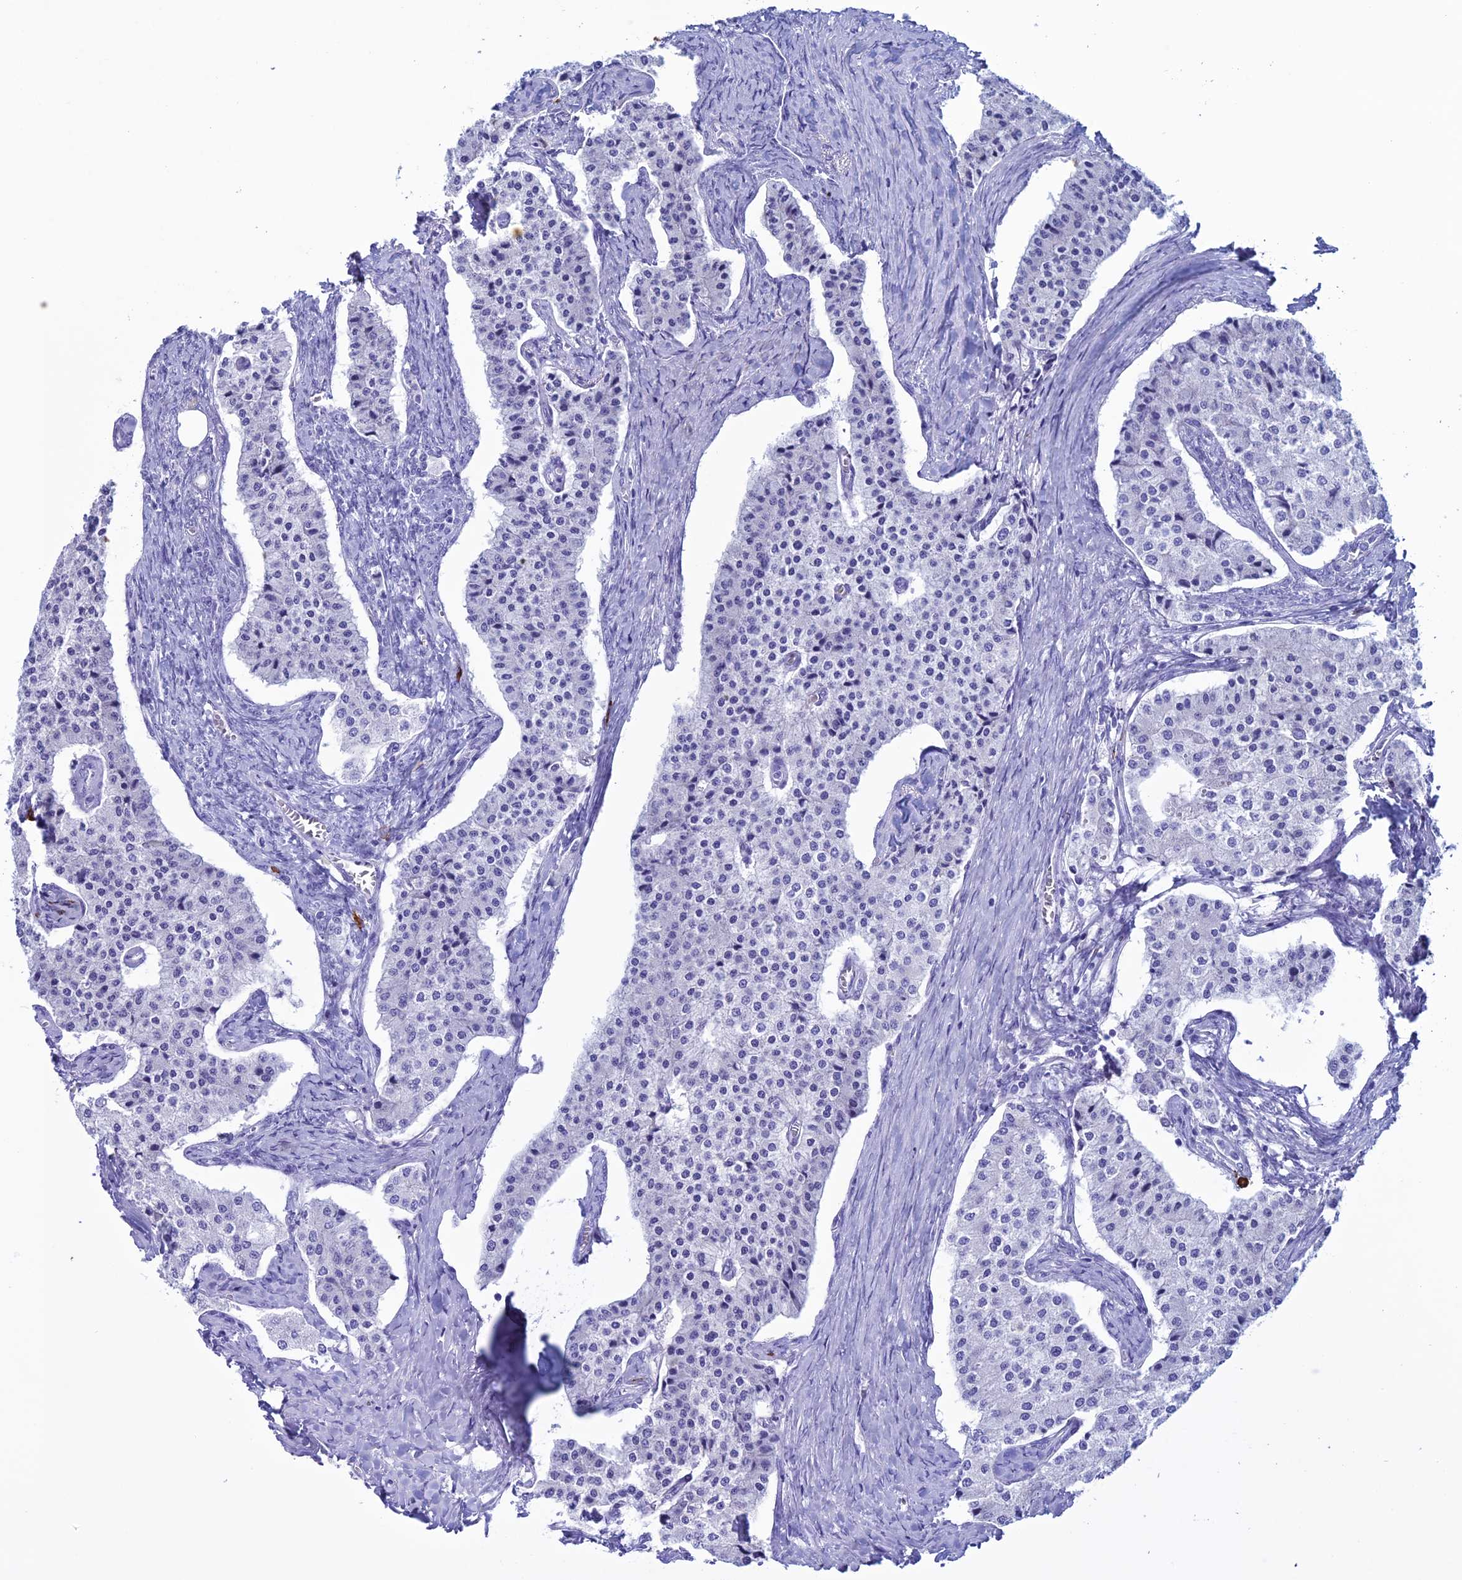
{"staining": {"intensity": "negative", "quantity": "none", "location": "none"}, "tissue": "carcinoid", "cell_type": "Tumor cells", "image_type": "cancer", "snomed": [{"axis": "morphology", "description": "Carcinoid, malignant, NOS"}, {"axis": "topography", "description": "Colon"}], "caption": "DAB (3,3'-diaminobenzidine) immunohistochemical staining of human carcinoid exhibits no significant staining in tumor cells.", "gene": "MZB1", "patient": {"sex": "female", "age": 52}}